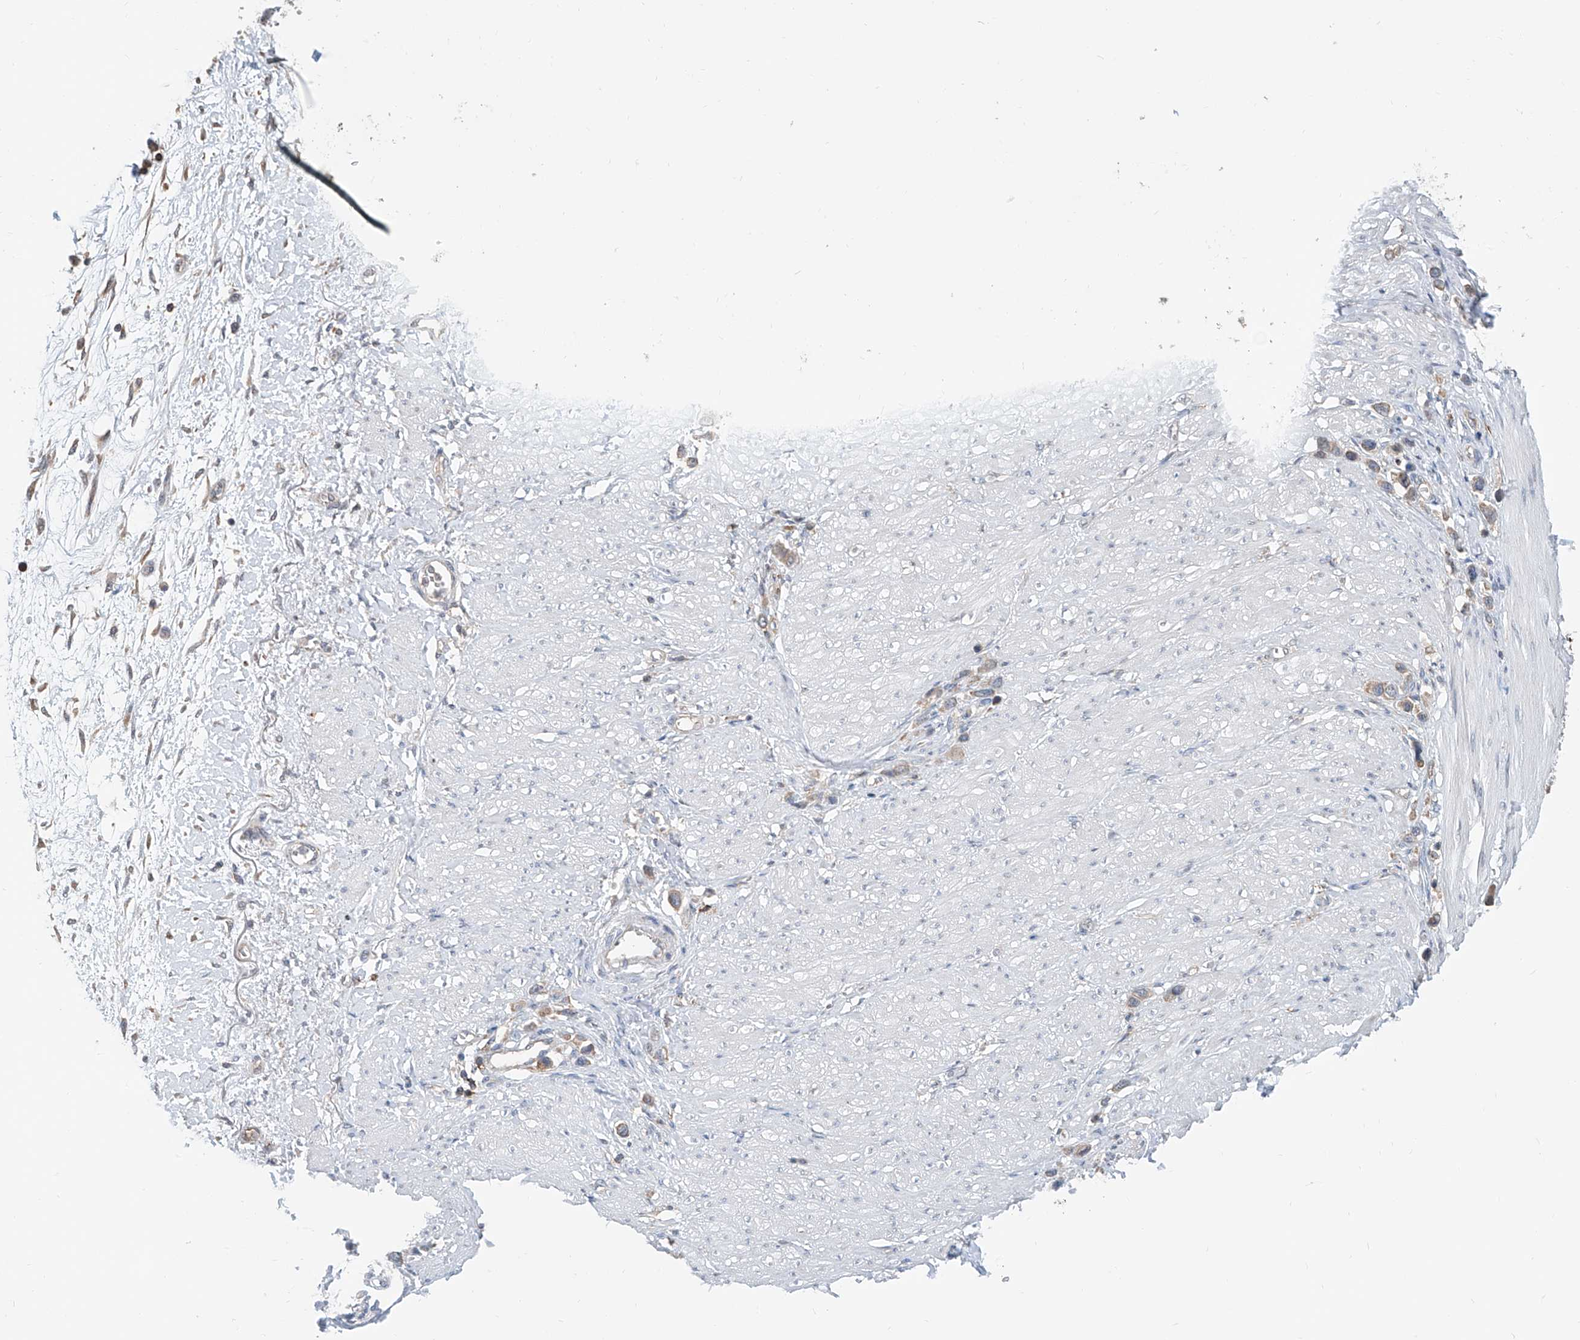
{"staining": {"intensity": "weak", "quantity": ">75%", "location": "cytoplasmic/membranous"}, "tissue": "stomach cancer", "cell_type": "Tumor cells", "image_type": "cancer", "snomed": [{"axis": "morphology", "description": "Adenocarcinoma, NOS"}, {"axis": "topography", "description": "Stomach"}], "caption": "Brown immunohistochemical staining in human stomach cancer reveals weak cytoplasmic/membranous expression in about >75% of tumor cells. (DAB (3,3'-diaminobenzidine) = brown stain, brightfield microscopy at high magnification).", "gene": "KCNK10", "patient": {"sex": "female", "age": 65}}